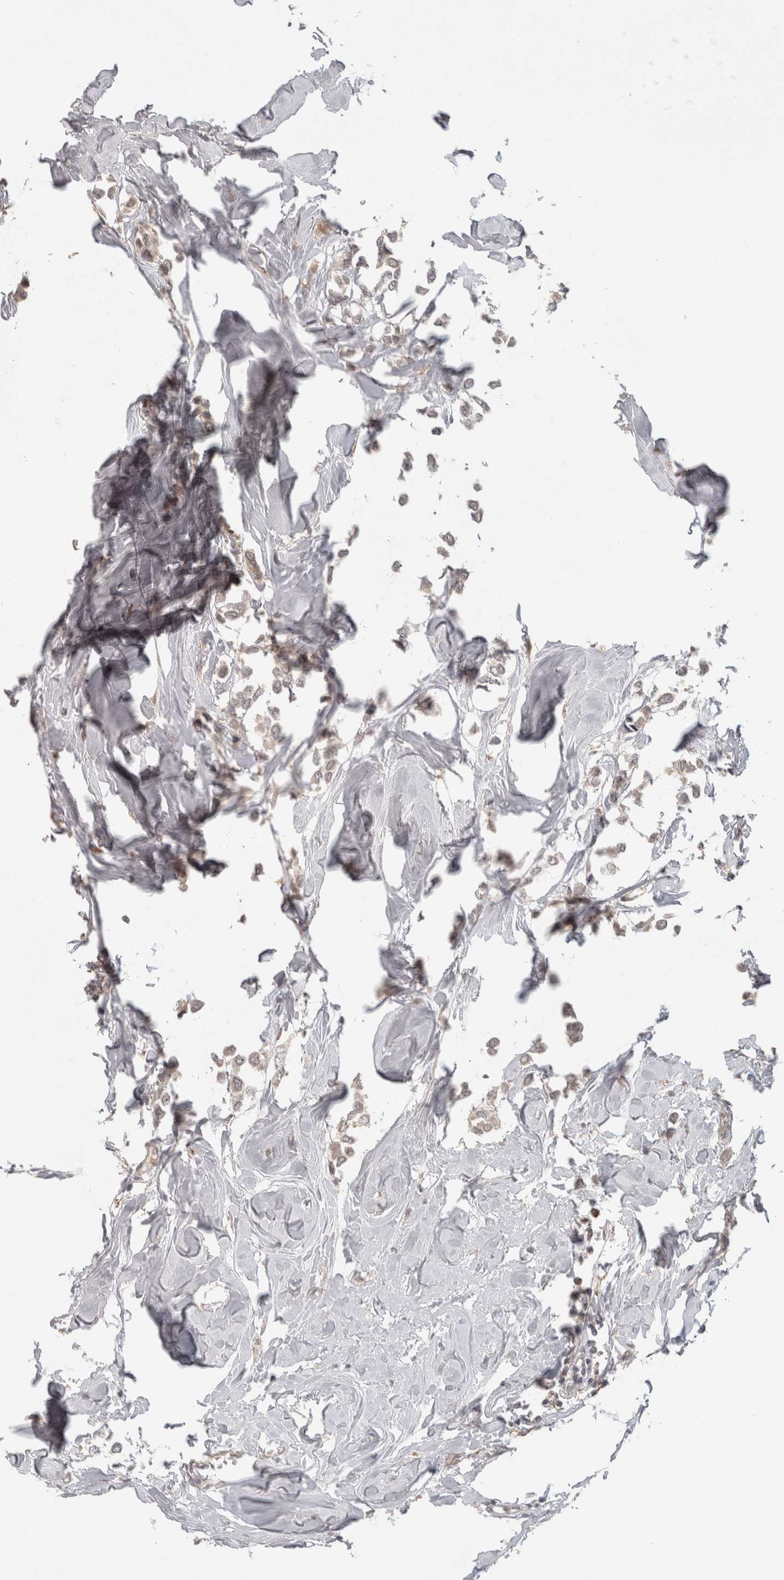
{"staining": {"intensity": "negative", "quantity": "none", "location": "none"}, "tissue": "breast cancer", "cell_type": "Tumor cells", "image_type": "cancer", "snomed": [{"axis": "morphology", "description": "Lobular carcinoma"}, {"axis": "topography", "description": "Breast"}], "caption": "Immunohistochemistry (IHC) of breast lobular carcinoma demonstrates no positivity in tumor cells.", "gene": "HAVCR2", "patient": {"sex": "female", "age": 51}}